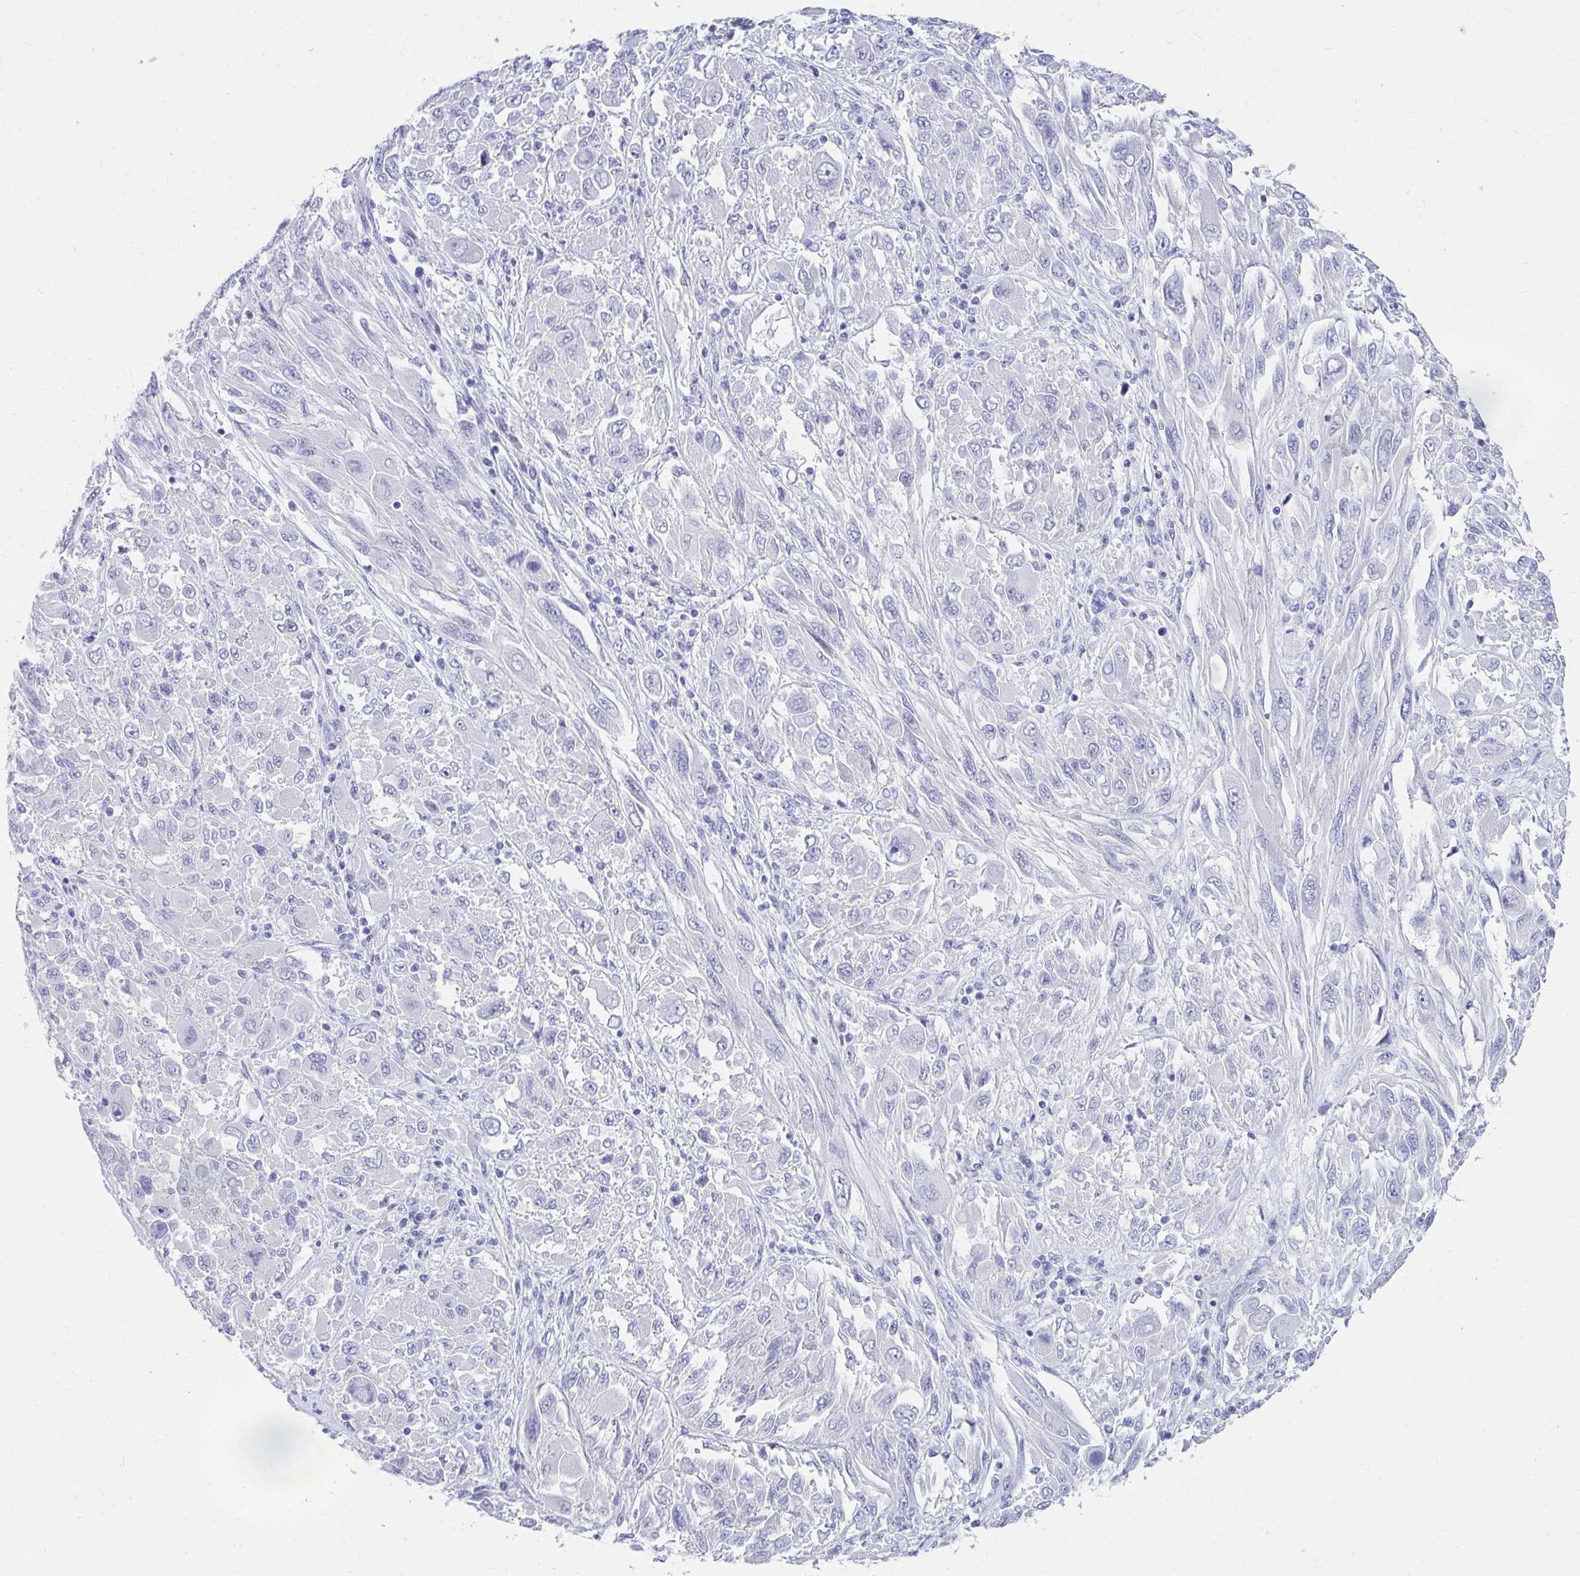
{"staining": {"intensity": "negative", "quantity": "none", "location": "none"}, "tissue": "melanoma", "cell_type": "Tumor cells", "image_type": "cancer", "snomed": [{"axis": "morphology", "description": "Malignant melanoma, NOS"}, {"axis": "topography", "description": "Skin"}], "caption": "Immunohistochemical staining of malignant melanoma shows no significant expression in tumor cells.", "gene": "DPEP3", "patient": {"sex": "female", "age": 91}}